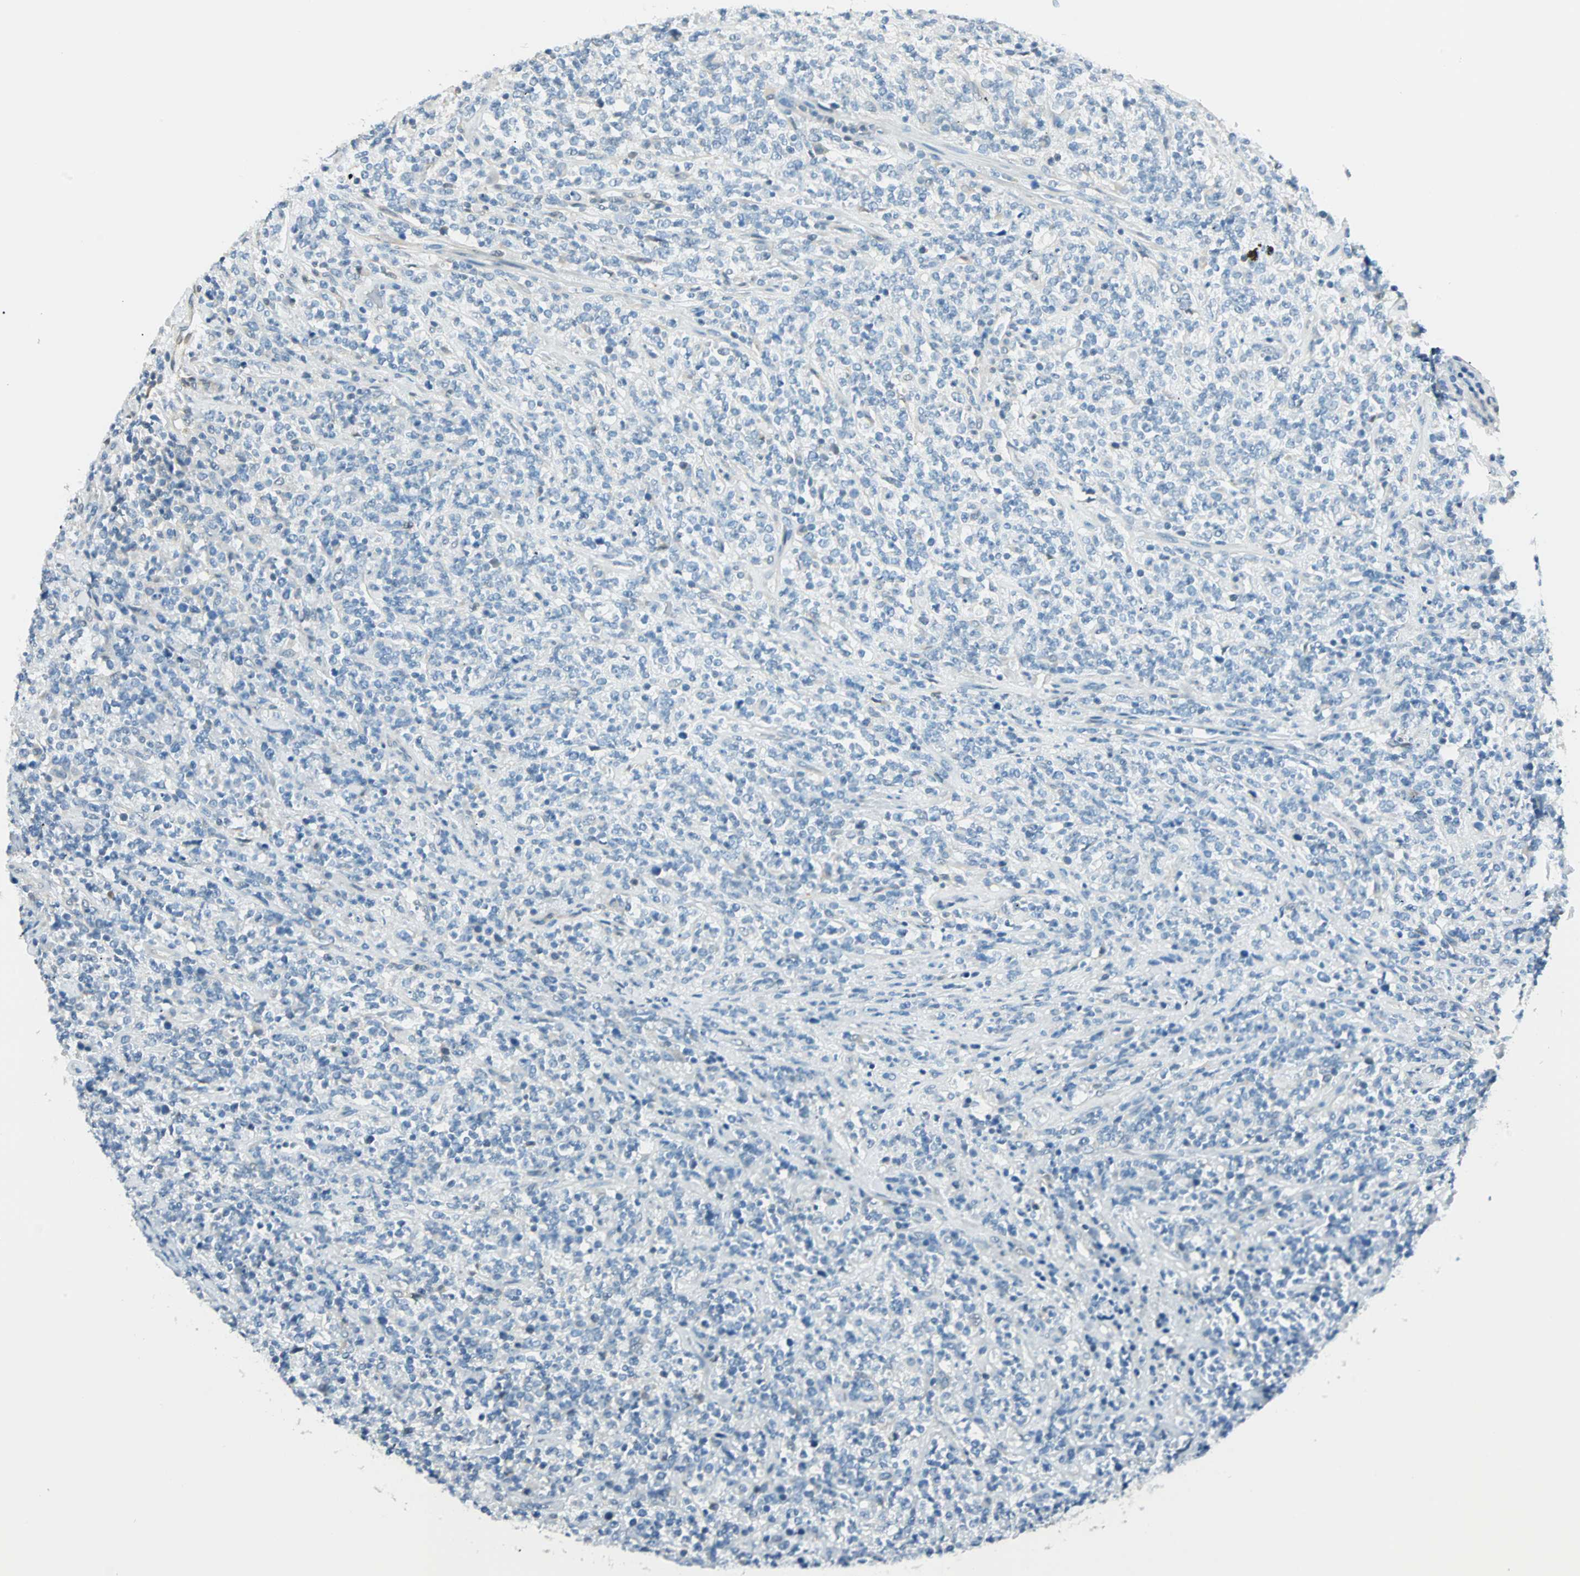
{"staining": {"intensity": "negative", "quantity": "none", "location": "none"}, "tissue": "lymphoma", "cell_type": "Tumor cells", "image_type": "cancer", "snomed": [{"axis": "morphology", "description": "Malignant lymphoma, non-Hodgkin's type, High grade"}, {"axis": "topography", "description": "Soft tissue"}], "caption": "Malignant lymphoma, non-Hodgkin's type (high-grade) stained for a protein using IHC exhibits no staining tumor cells.", "gene": "S100A1", "patient": {"sex": "male", "age": 18}}